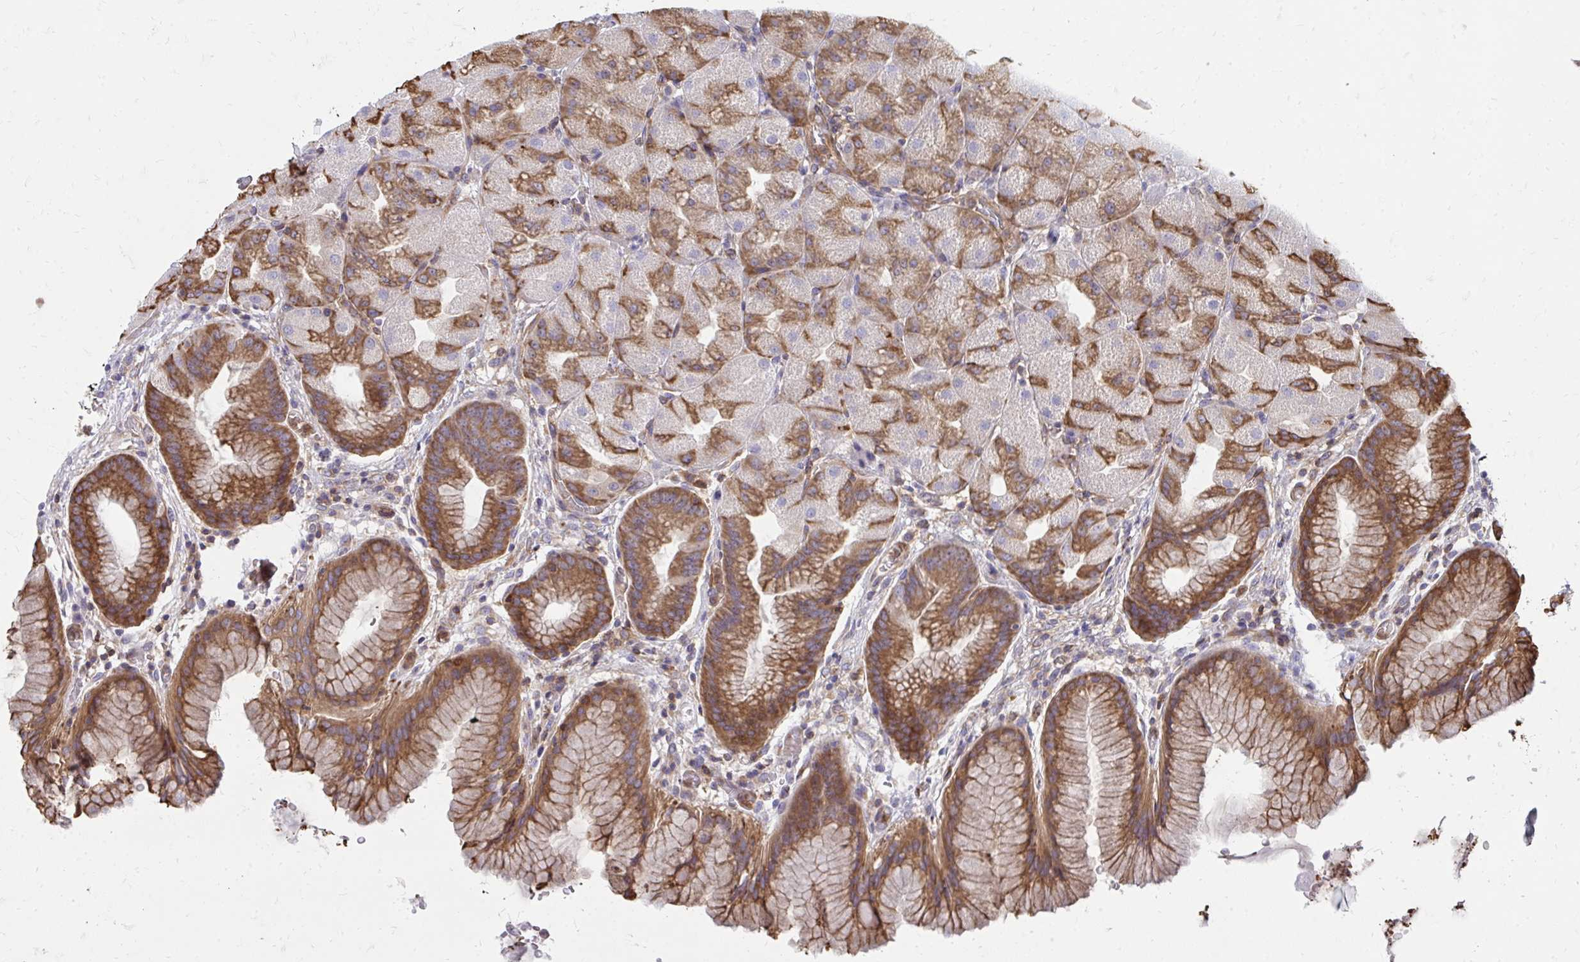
{"staining": {"intensity": "moderate", "quantity": ">75%", "location": "cytoplasmic/membranous"}, "tissue": "stomach", "cell_type": "Glandular cells", "image_type": "normal", "snomed": [{"axis": "morphology", "description": "Normal tissue, NOS"}, {"axis": "topography", "description": "Stomach, upper"}, {"axis": "topography", "description": "Stomach"}], "caption": "The image displays staining of benign stomach, revealing moderate cytoplasmic/membranous protein positivity (brown color) within glandular cells.", "gene": "ASAP1", "patient": {"sex": "male", "age": 48}}